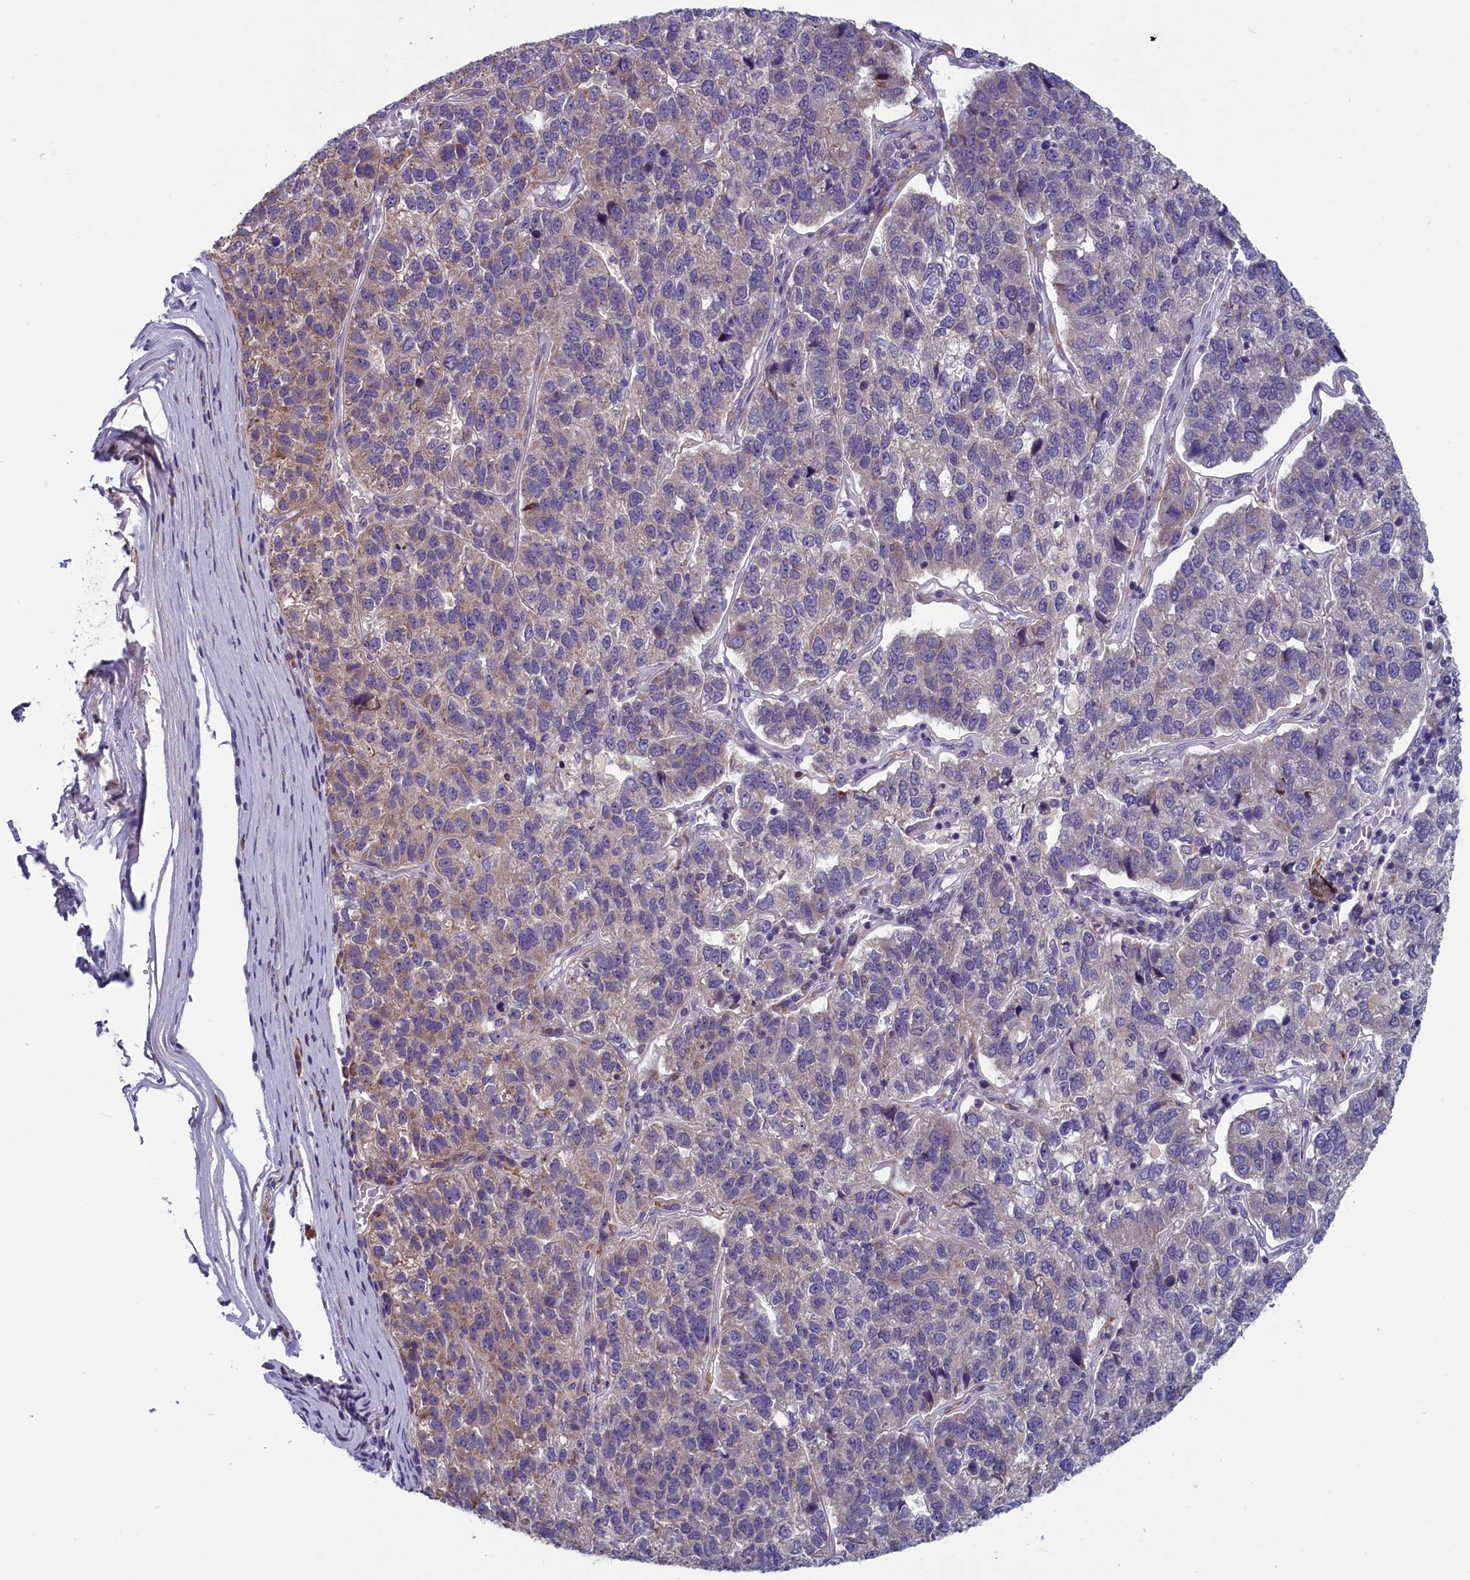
{"staining": {"intensity": "negative", "quantity": "none", "location": "none"}, "tissue": "pancreatic cancer", "cell_type": "Tumor cells", "image_type": "cancer", "snomed": [{"axis": "morphology", "description": "Adenocarcinoma, NOS"}, {"axis": "topography", "description": "Pancreas"}], "caption": "Tumor cells are negative for protein expression in human adenocarcinoma (pancreatic). (DAB (3,3'-diaminobenzidine) immunohistochemistry with hematoxylin counter stain).", "gene": "ANKRD39", "patient": {"sex": "female", "age": 61}}